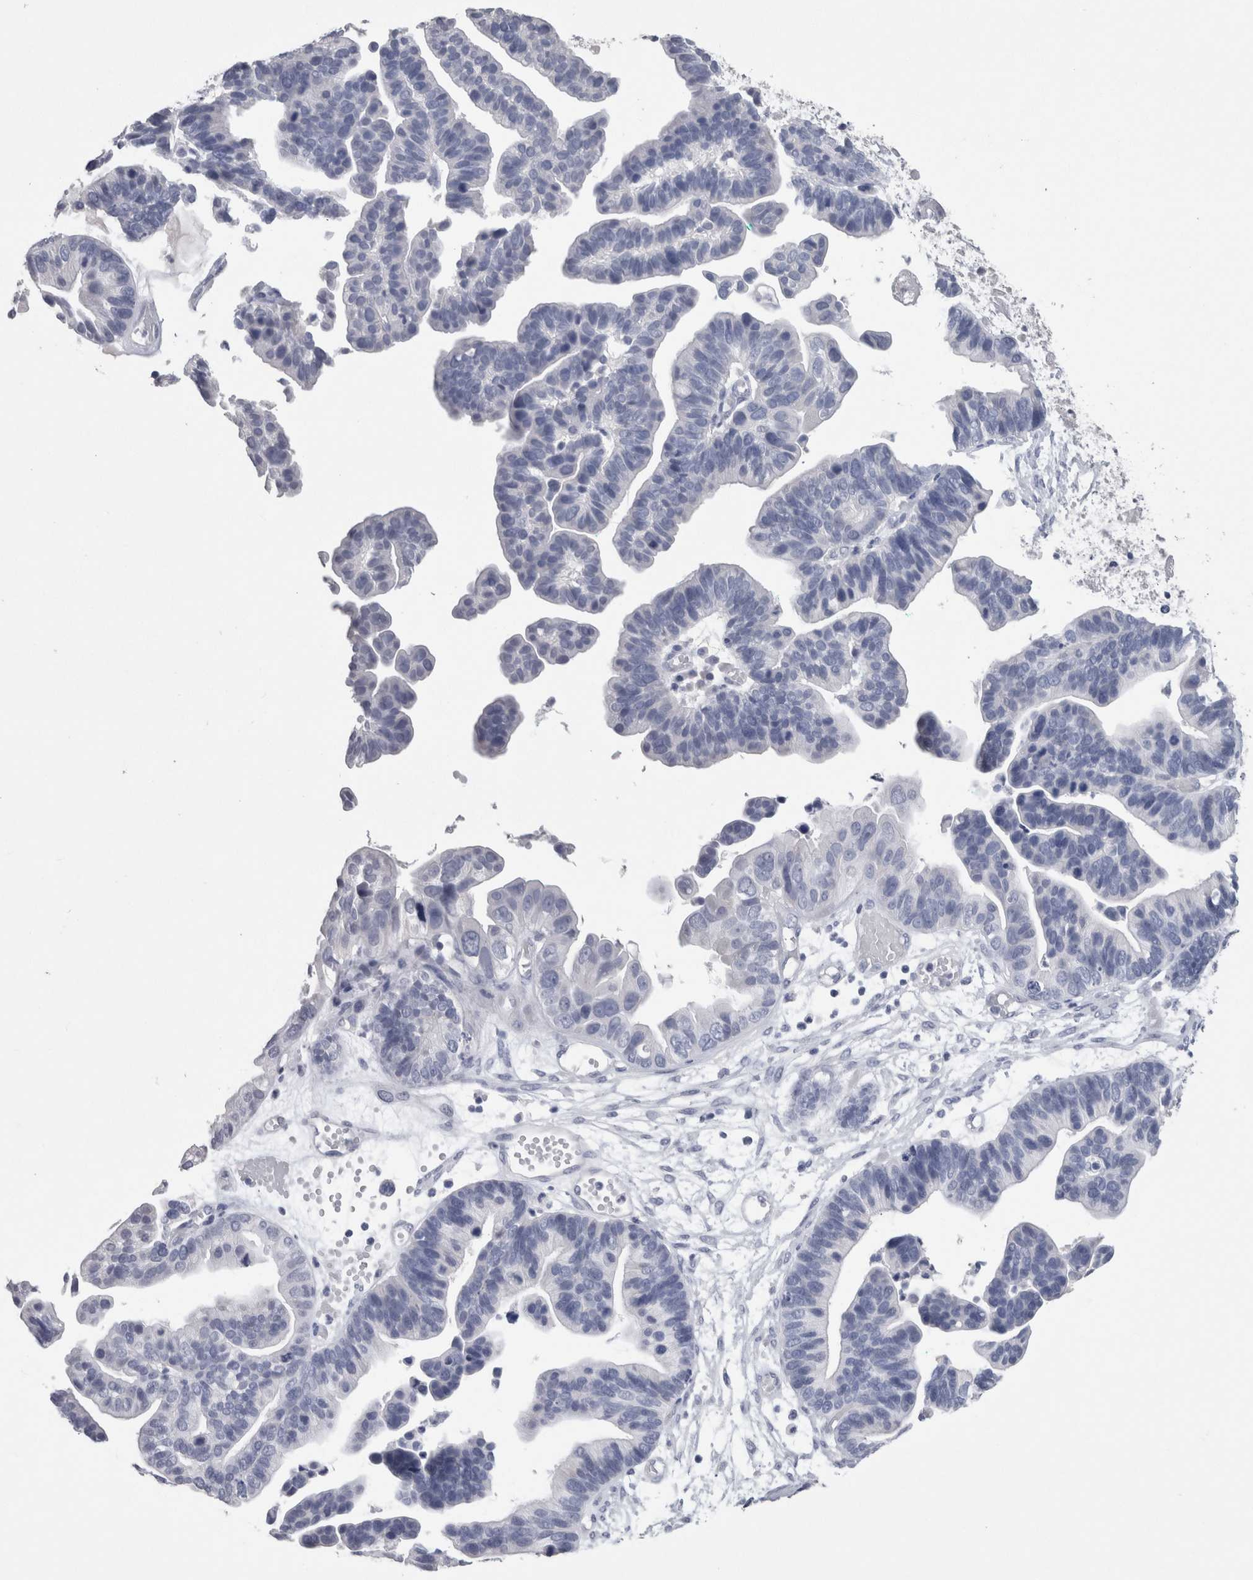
{"staining": {"intensity": "negative", "quantity": "none", "location": "none"}, "tissue": "ovarian cancer", "cell_type": "Tumor cells", "image_type": "cancer", "snomed": [{"axis": "morphology", "description": "Cystadenocarcinoma, serous, NOS"}, {"axis": "topography", "description": "Ovary"}], "caption": "Immunohistochemistry (IHC) image of human ovarian serous cystadenocarcinoma stained for a protein (brown), which exhibits no expression in tumor cells.", "gene": "CA8", "patient": {"sex": "female", "age": 56}}